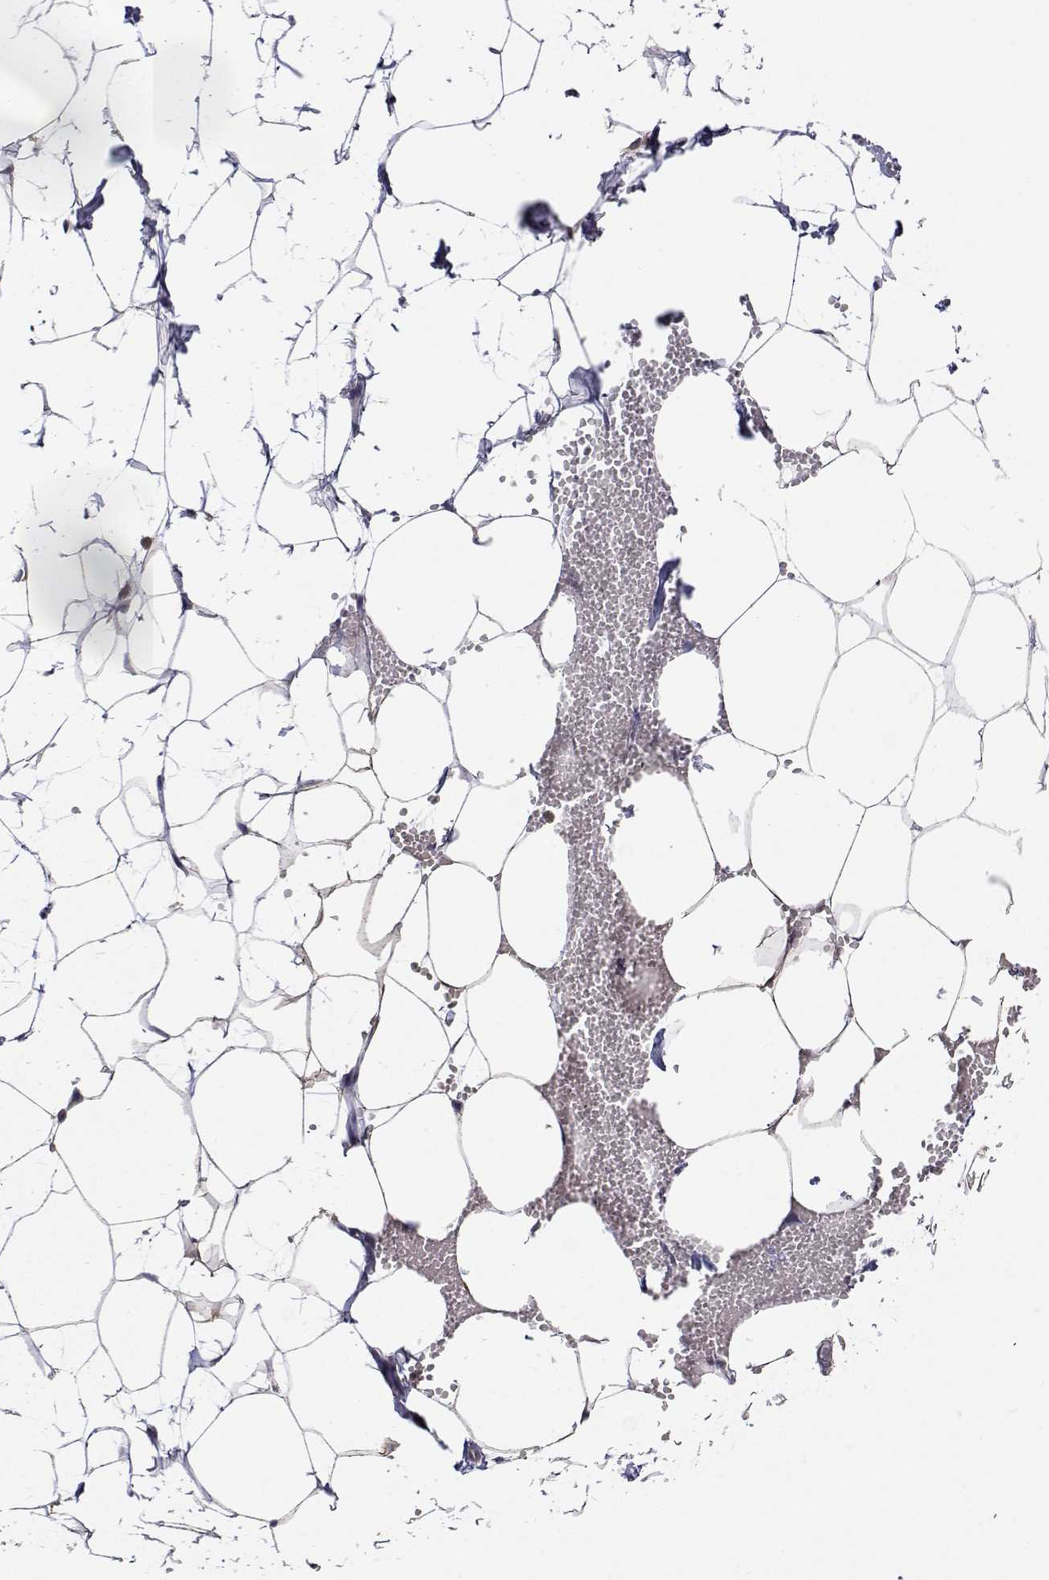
{"staining": {"intensity": "moderate", "quantity": "25%-75%", "location": "cytoplasmic/membranous"}, "tissue": "breast", "cell_type": "Adipocytes", "image_type": "normal", "snomed": [{"axis": "morphology", "description": "Normal tissue, NOS"}, {"axis": "topography", "description": "Breast"}], "caption": "Adipocytes exhibit medium levels of moderate cytoplasmic/membranous staining in about 25%-75% of cells in normal breast.", "gene": "MRPL3", "patient": {"sex": "female", "age": 27}}